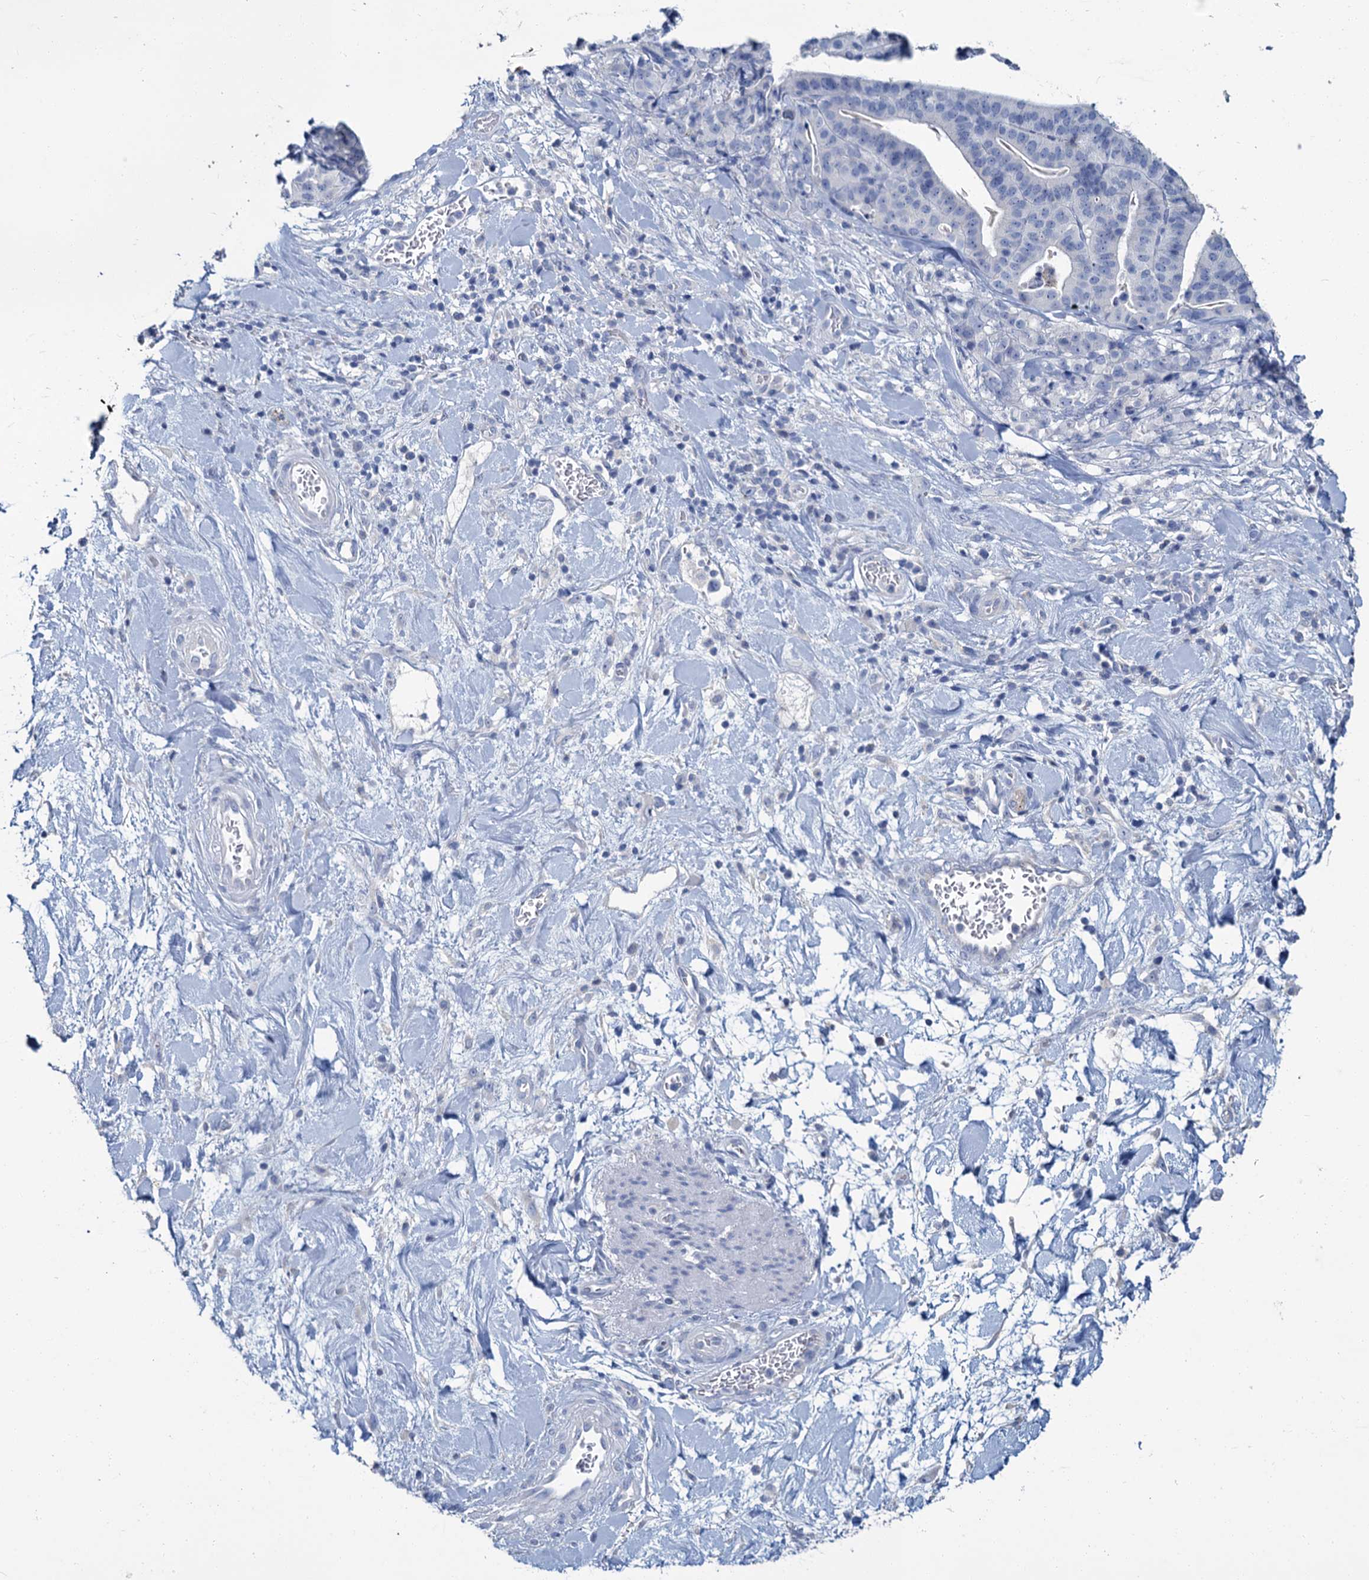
{"staining": {"intensity": "negative", "quantity": "none", "location": "none"}, "tissue": "stomach cancer", "cell_type": "Tumor cells", "image_type": "cancer", "snomed": [{"axis": "morphology", "description": "Adenocarcinoma, NOS"}, {"axis": "topography", "description": "Stomach"}], "caption": "Tumor cells show no significant protein staining in stomach cancer.", "gene": "SNCB", "patient": {"sex": "male", "age": 48}}